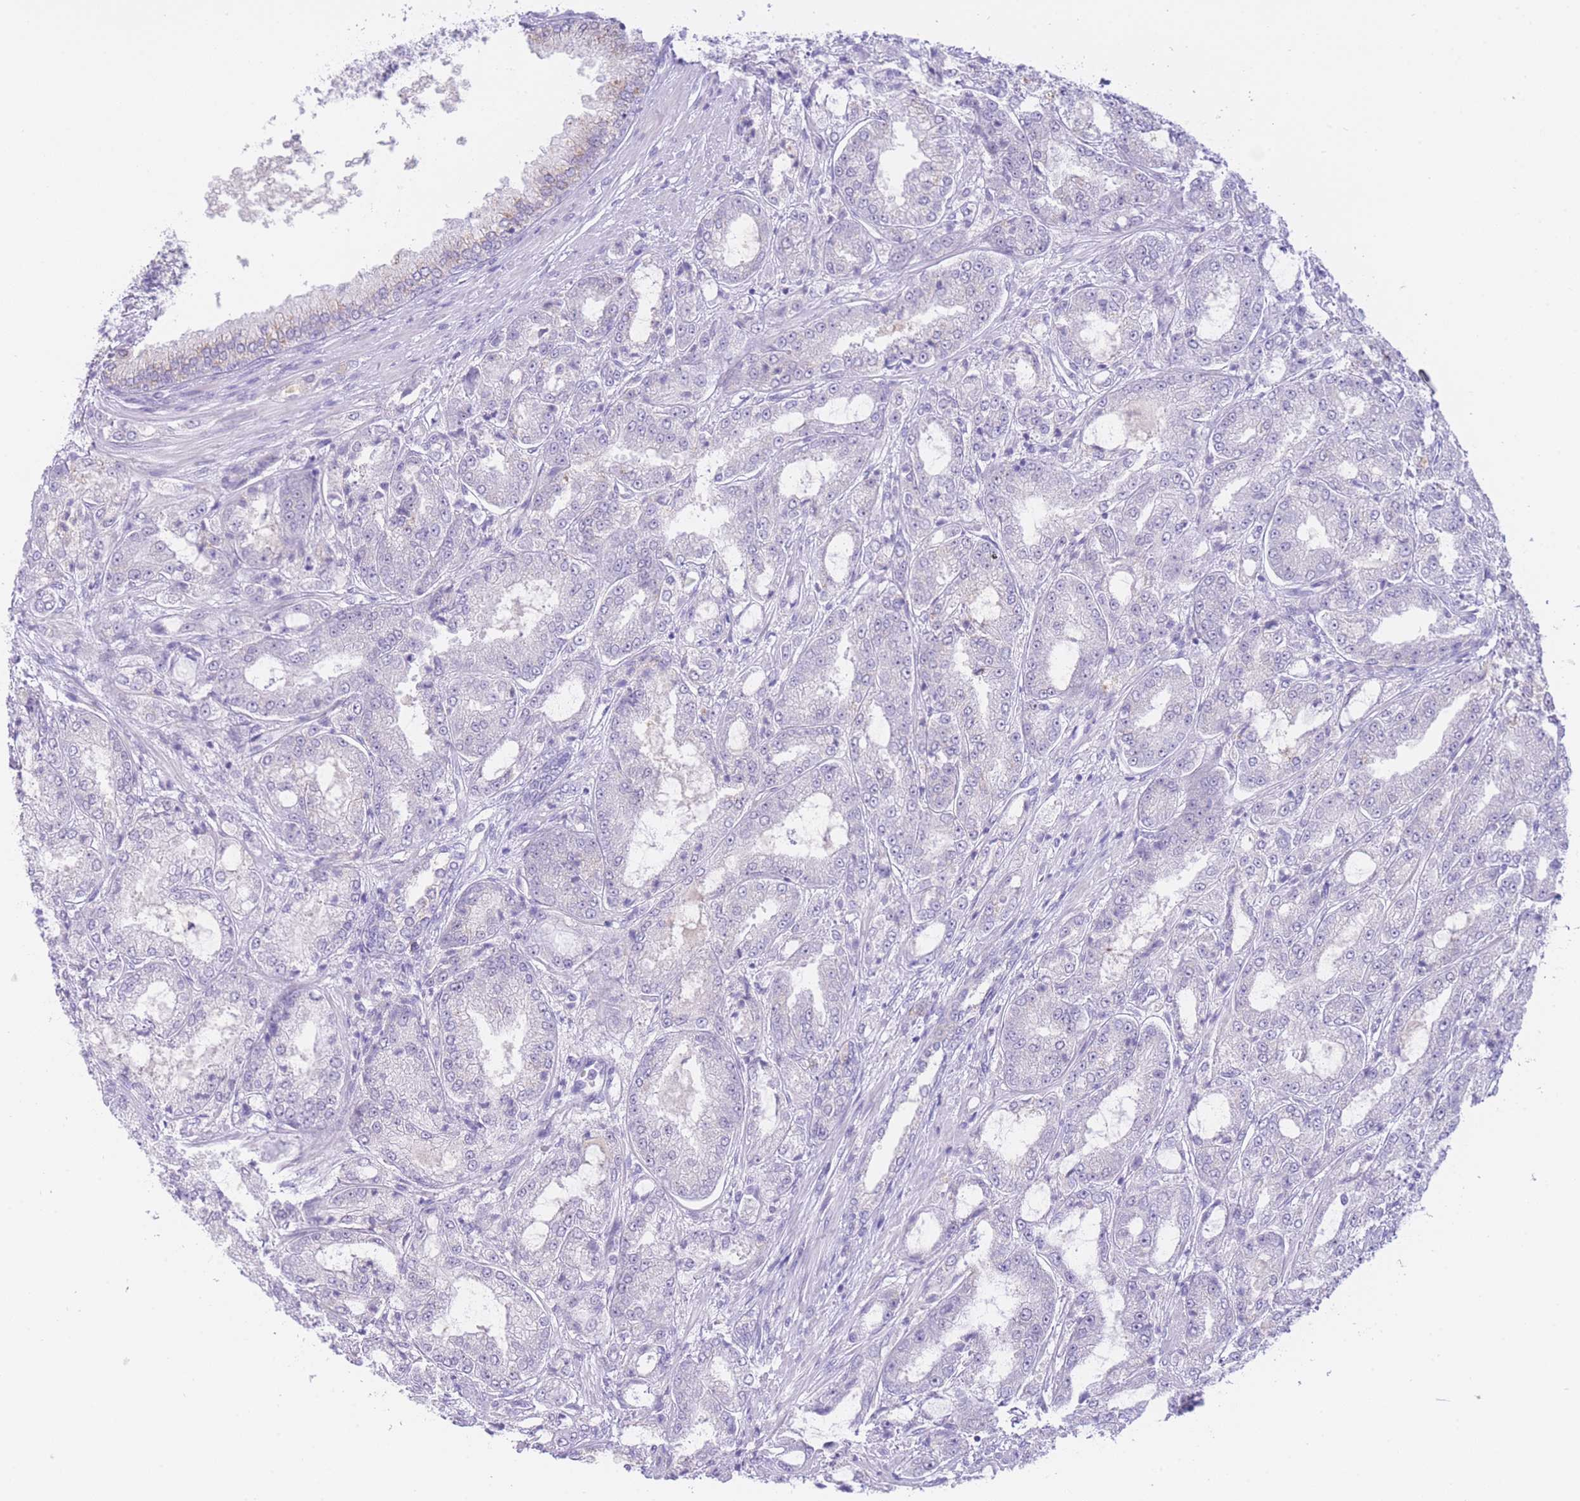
{"staining": {"intensity": "negative", "quantity": "none", "location": "none"}, "tissue": "prostate cancer", "cell_type": "Tumor cells", "image_type": "cancer", "snomed": [{"axis": "morphology", "description": "Adenocarcinoma, High grade"}, {"axis": "topography", "description": "Prostate"}], "caption": "An image of adenocarcinoma (high-grade) (prostate) stained for a protein demonstrates no brown staining in tumor cells. (IHC, brightfield microscopy, high magnification).", "gene": "ZNF212", "patient": {"sex": "male", "age": 71}}